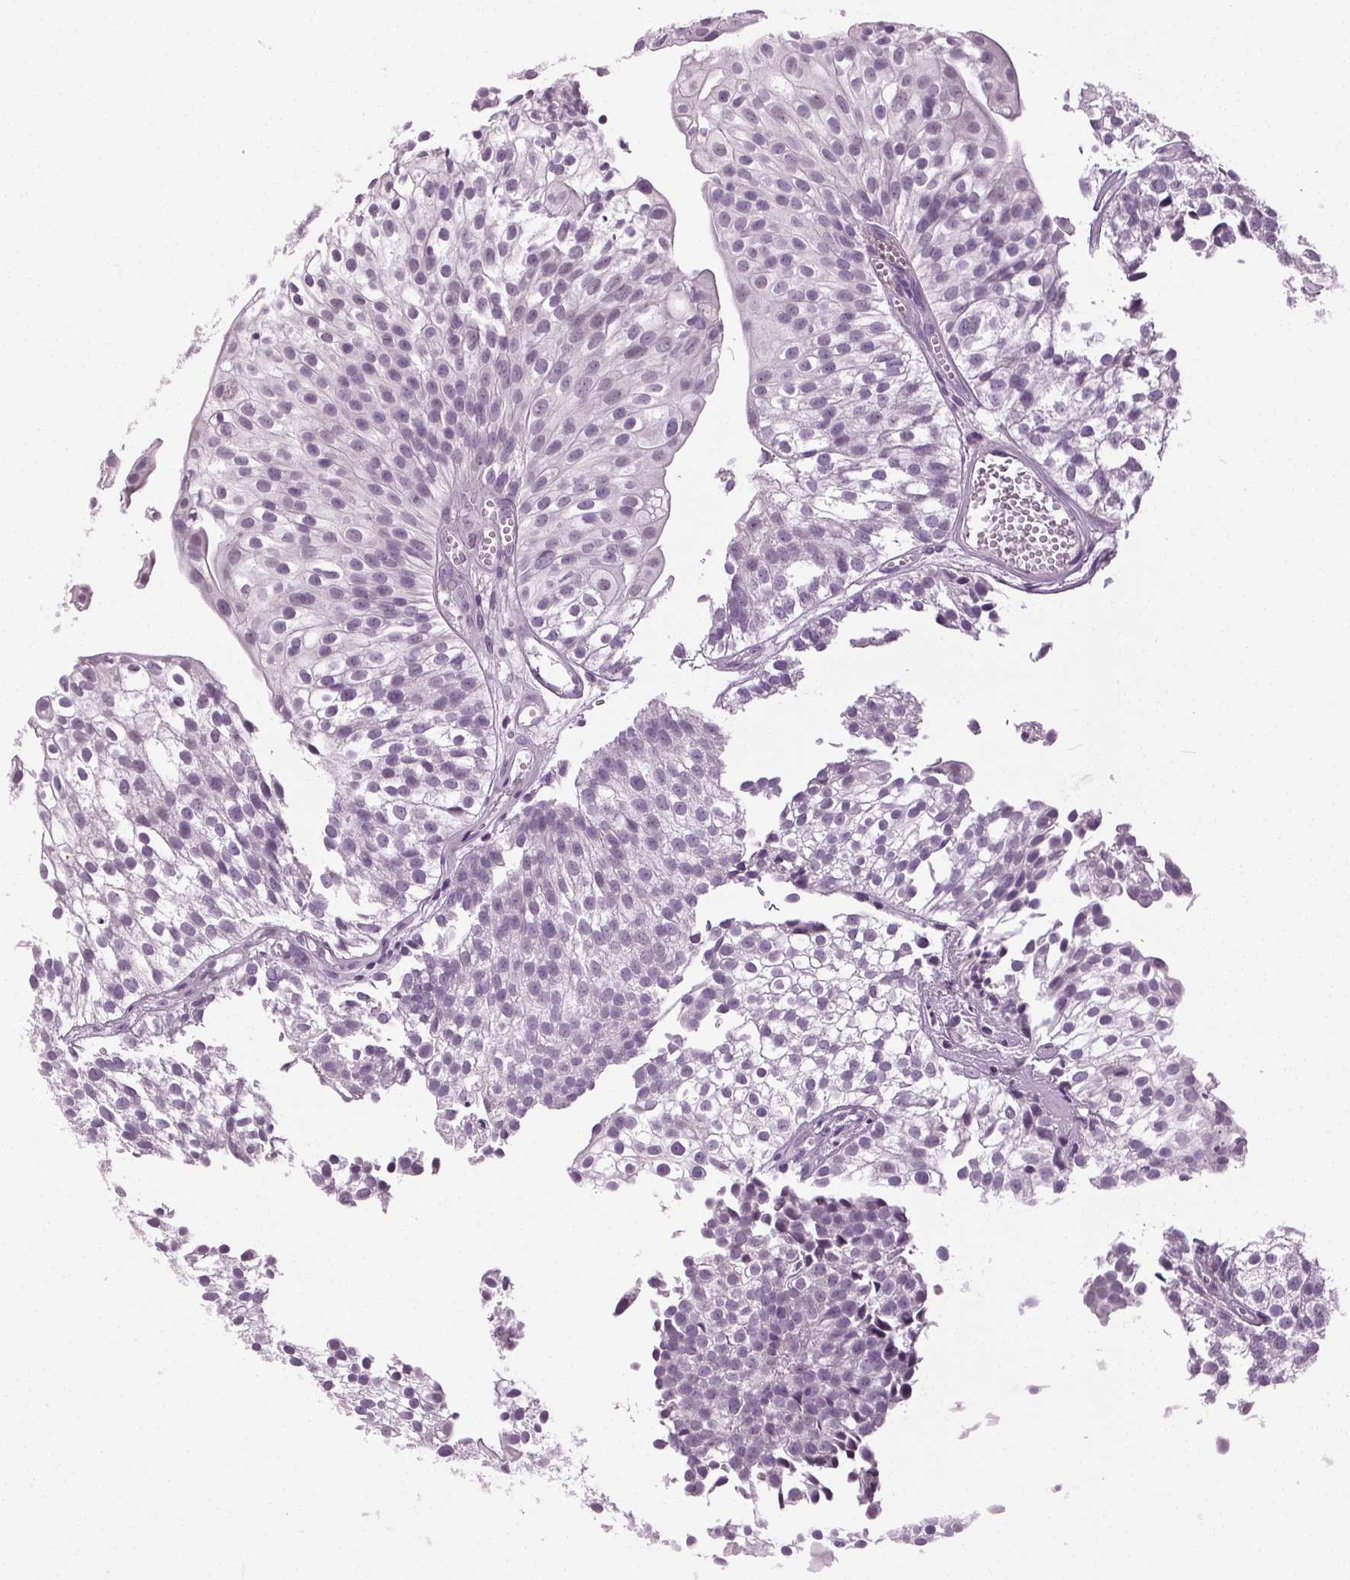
{"staining": {"intensity": "negative", "quantity": "none", "location": "none"}, "tissue": "urothelial cancer", "cell_type": "Tumor cells", "image_type": "cancer", "snomed": [{"axis": "morphology", "description": "Urothelial carcinoma, Low grade"}, {"axis": "topography", "description": "Urinary bladder"}], "caption": "DAB immunohistochemical staining of urothelial cancer reveals no significant staining in tumor cells.", "gene": "DNAH12", "patient": {"sex": "male", "age": 70}}